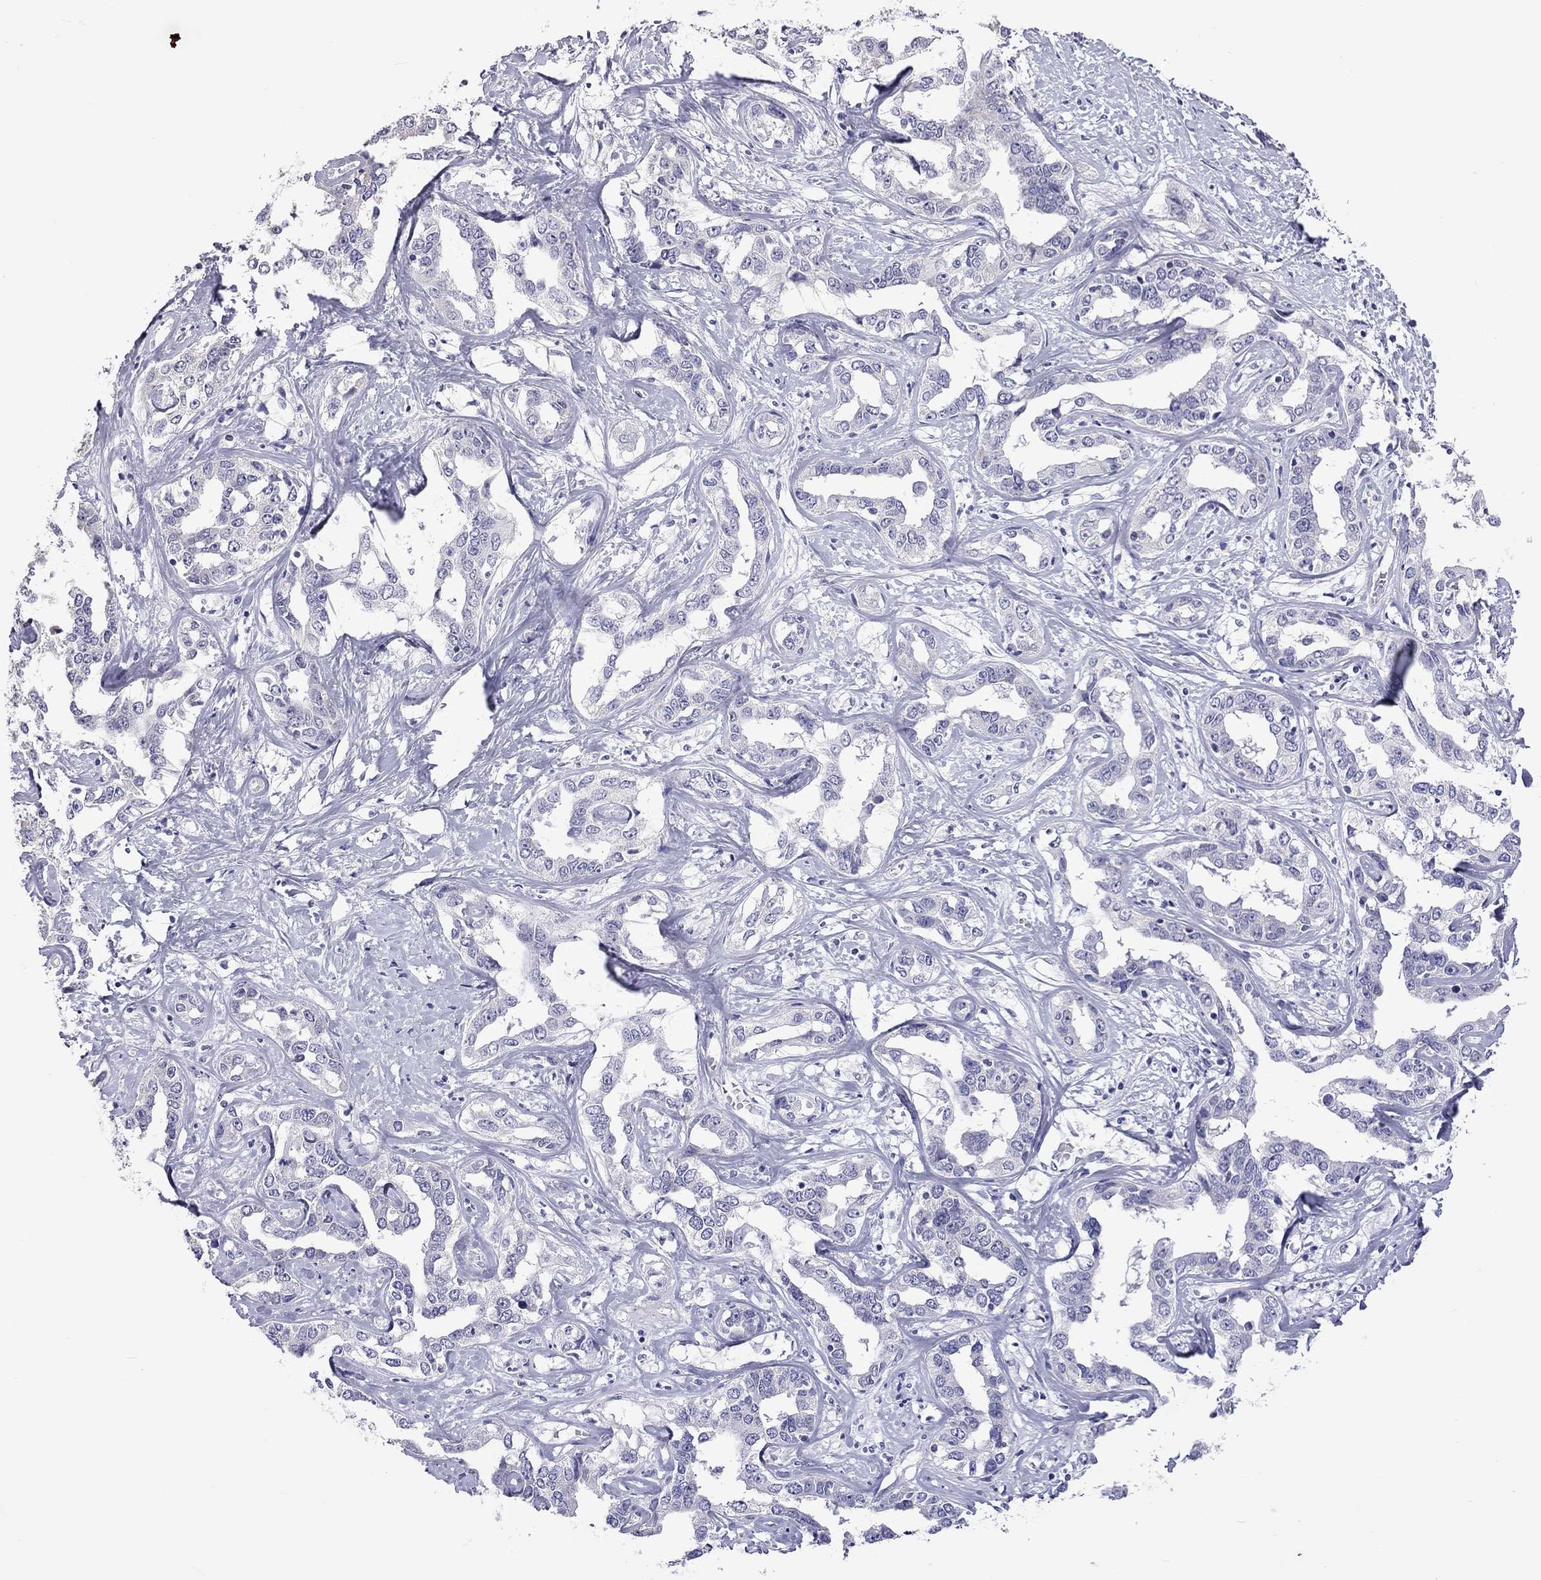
{"staining": {"intensity": "negative", "quantity": "none", "location": "none"}, "tissue": "liver cancer", "cell_type": "Tumor cells", "image_type": "cancer", "snomed": [{"axis": "morphology", "description": "Cholangiocarcinoma"}, {"axis": "topography", "description": "Liver"}], "caption": "This is an immunohistochemistry (IHC) photomicrograph of cholangiocarcinoma (liver). There is no staining in tumor cells.", "gene": "PPP1R3A", "patient": {"sex": "male", "age": 59}}